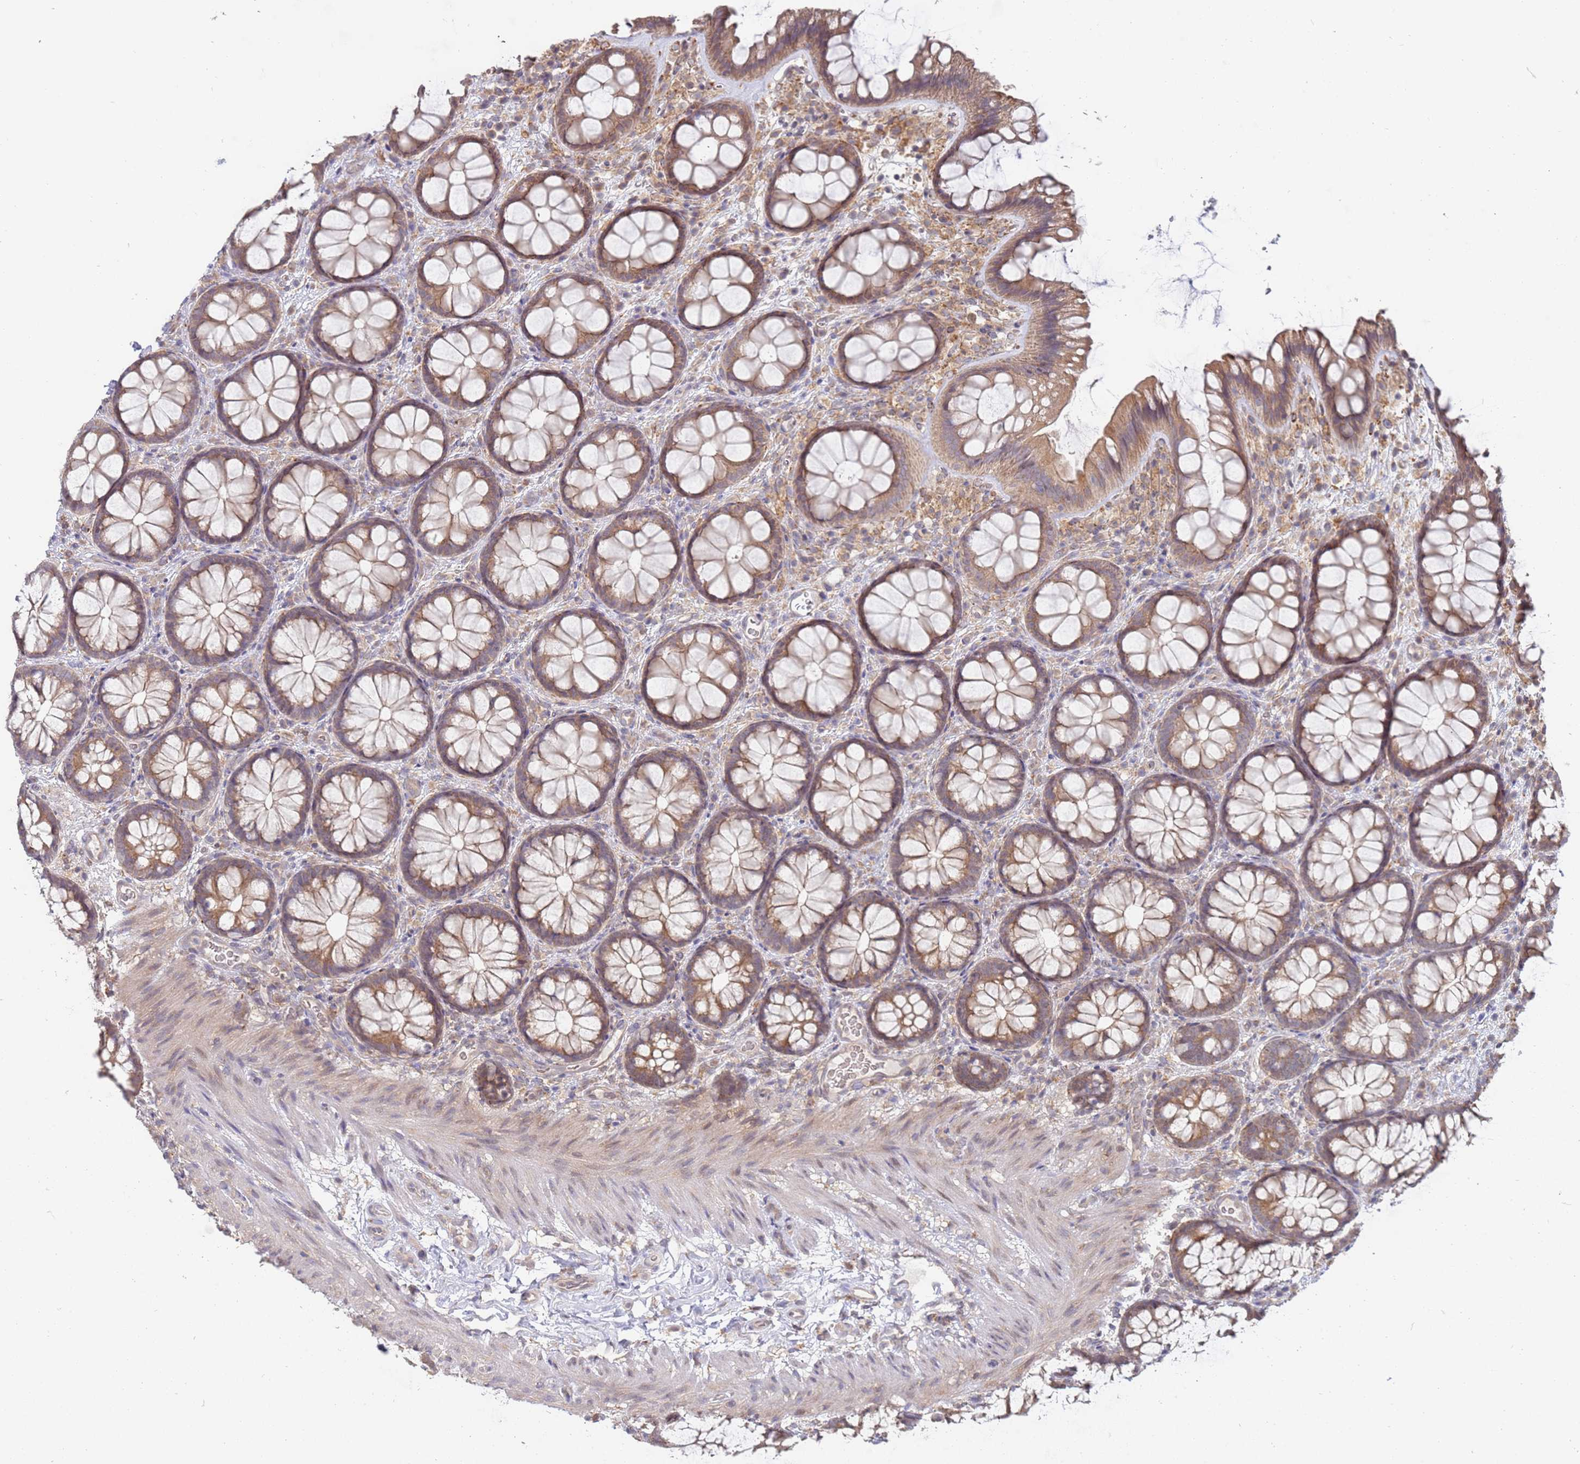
{"staining": {"intensity": "weak", "quantity": ">75%", "location": "cytoplasmic/membranous"}, "tissue": "colon", "cell_type": "Endothelial cells", "image_type": "normal", "snomed": [{"axis": "morphology", "description": "Normal tissue, NOS"}, {"axis": "topography", "description": "Colon"}], "caption": "Immunohistochemical staining of benign human colon exhibits low levels of weak cytoplasmic/membranous expression in about >75% of endothelial cells. (DAB IHC, brown staining for protein, blue staining for nuclei).", "gene": "VRK2", "patient": {"sex": "male", "age": 46}}